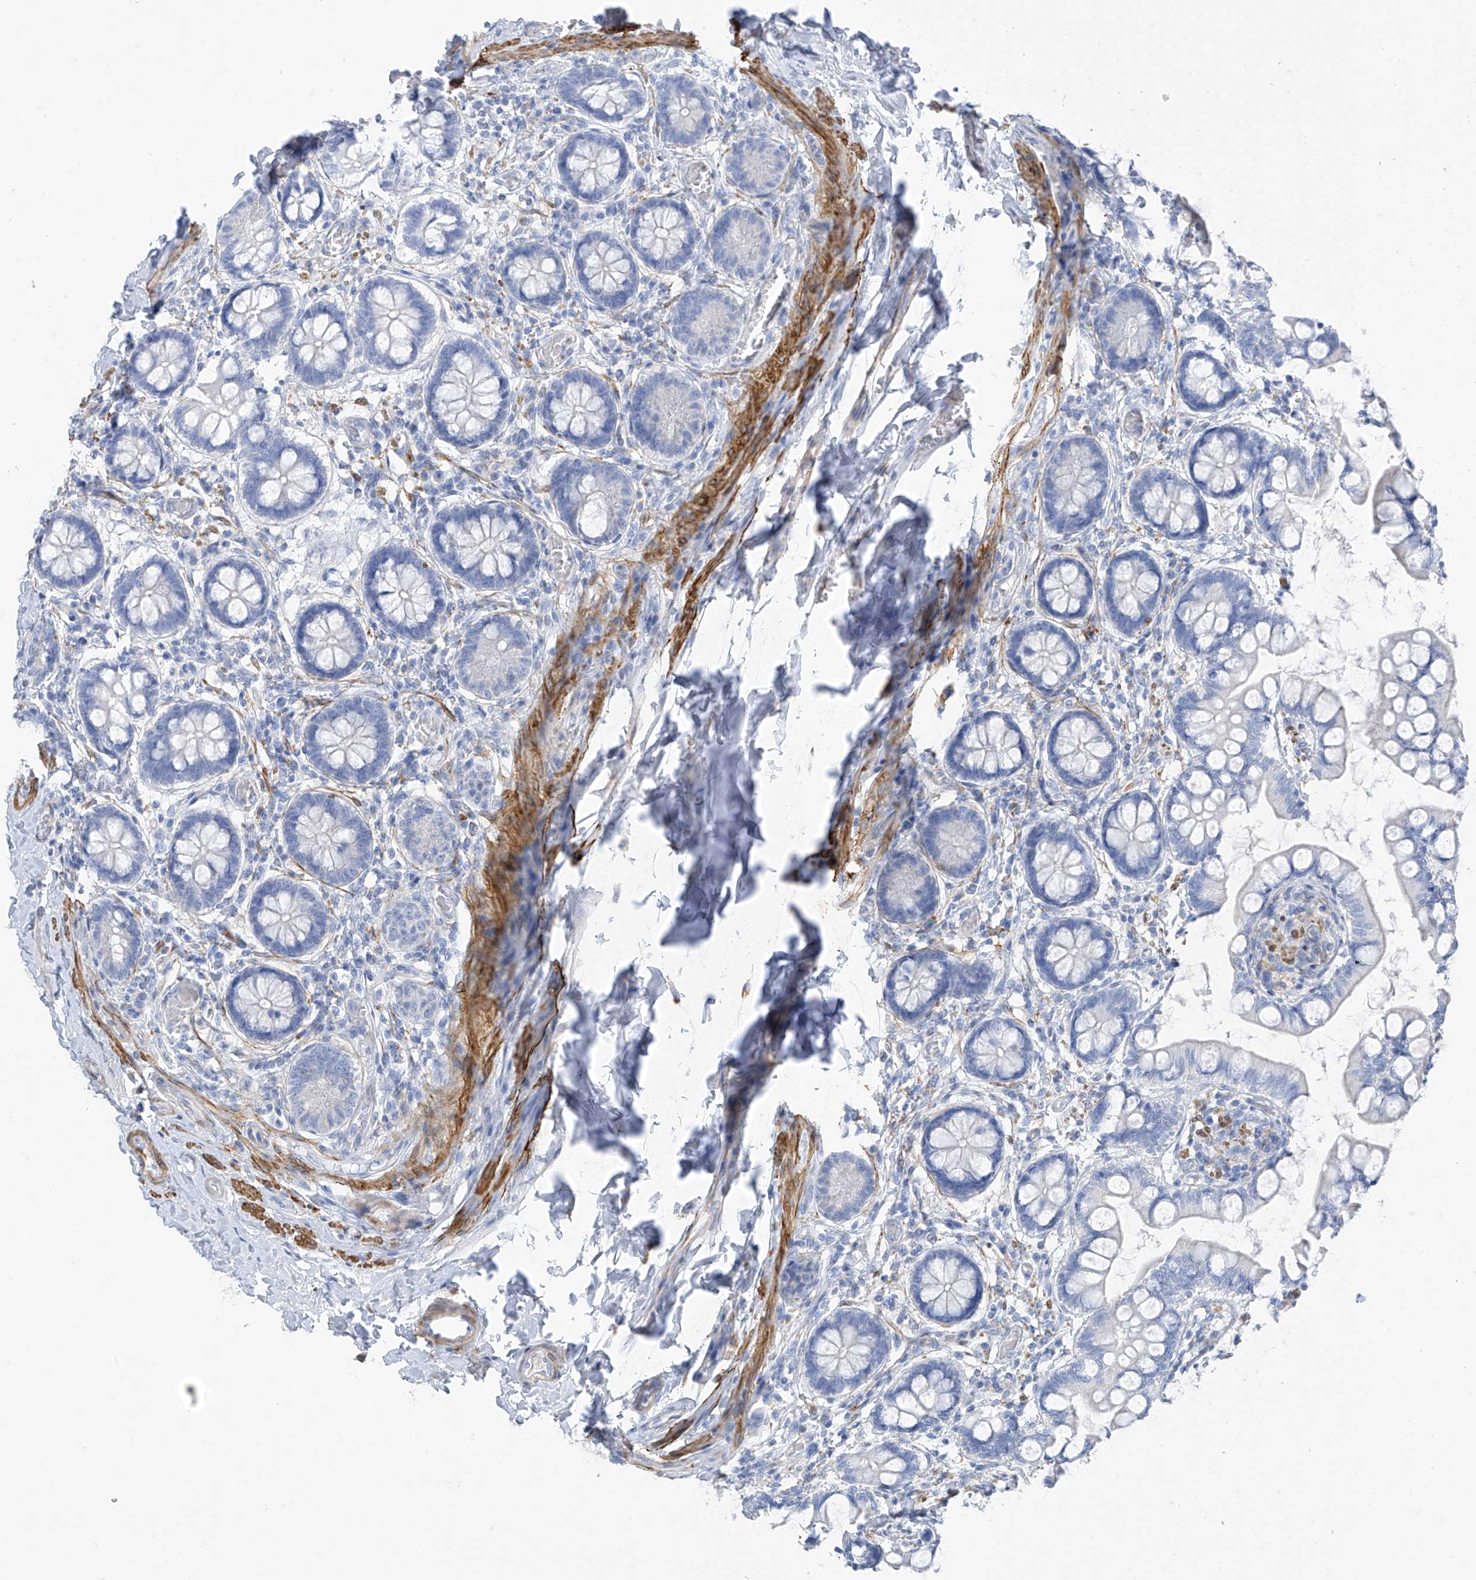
{"staining": {"intensity": "negative", "quantity": "none", "location": "none"}, "tissue": "small intestine", "cell_type": "Glandular cells", "image_type": "normal", "snomed": [{"axis": "morphology", "description": "Normal tissue, NOS"}, {"axis": "topography", "description": "Small intestine"}], "caption": "This is a micrograph of immunohistochemistry (IHC) staining of benign small intestine, which shows no positivity in glandular cells.", "gene": "GLMP", "patient": {"sex": "male", "age": 52}}